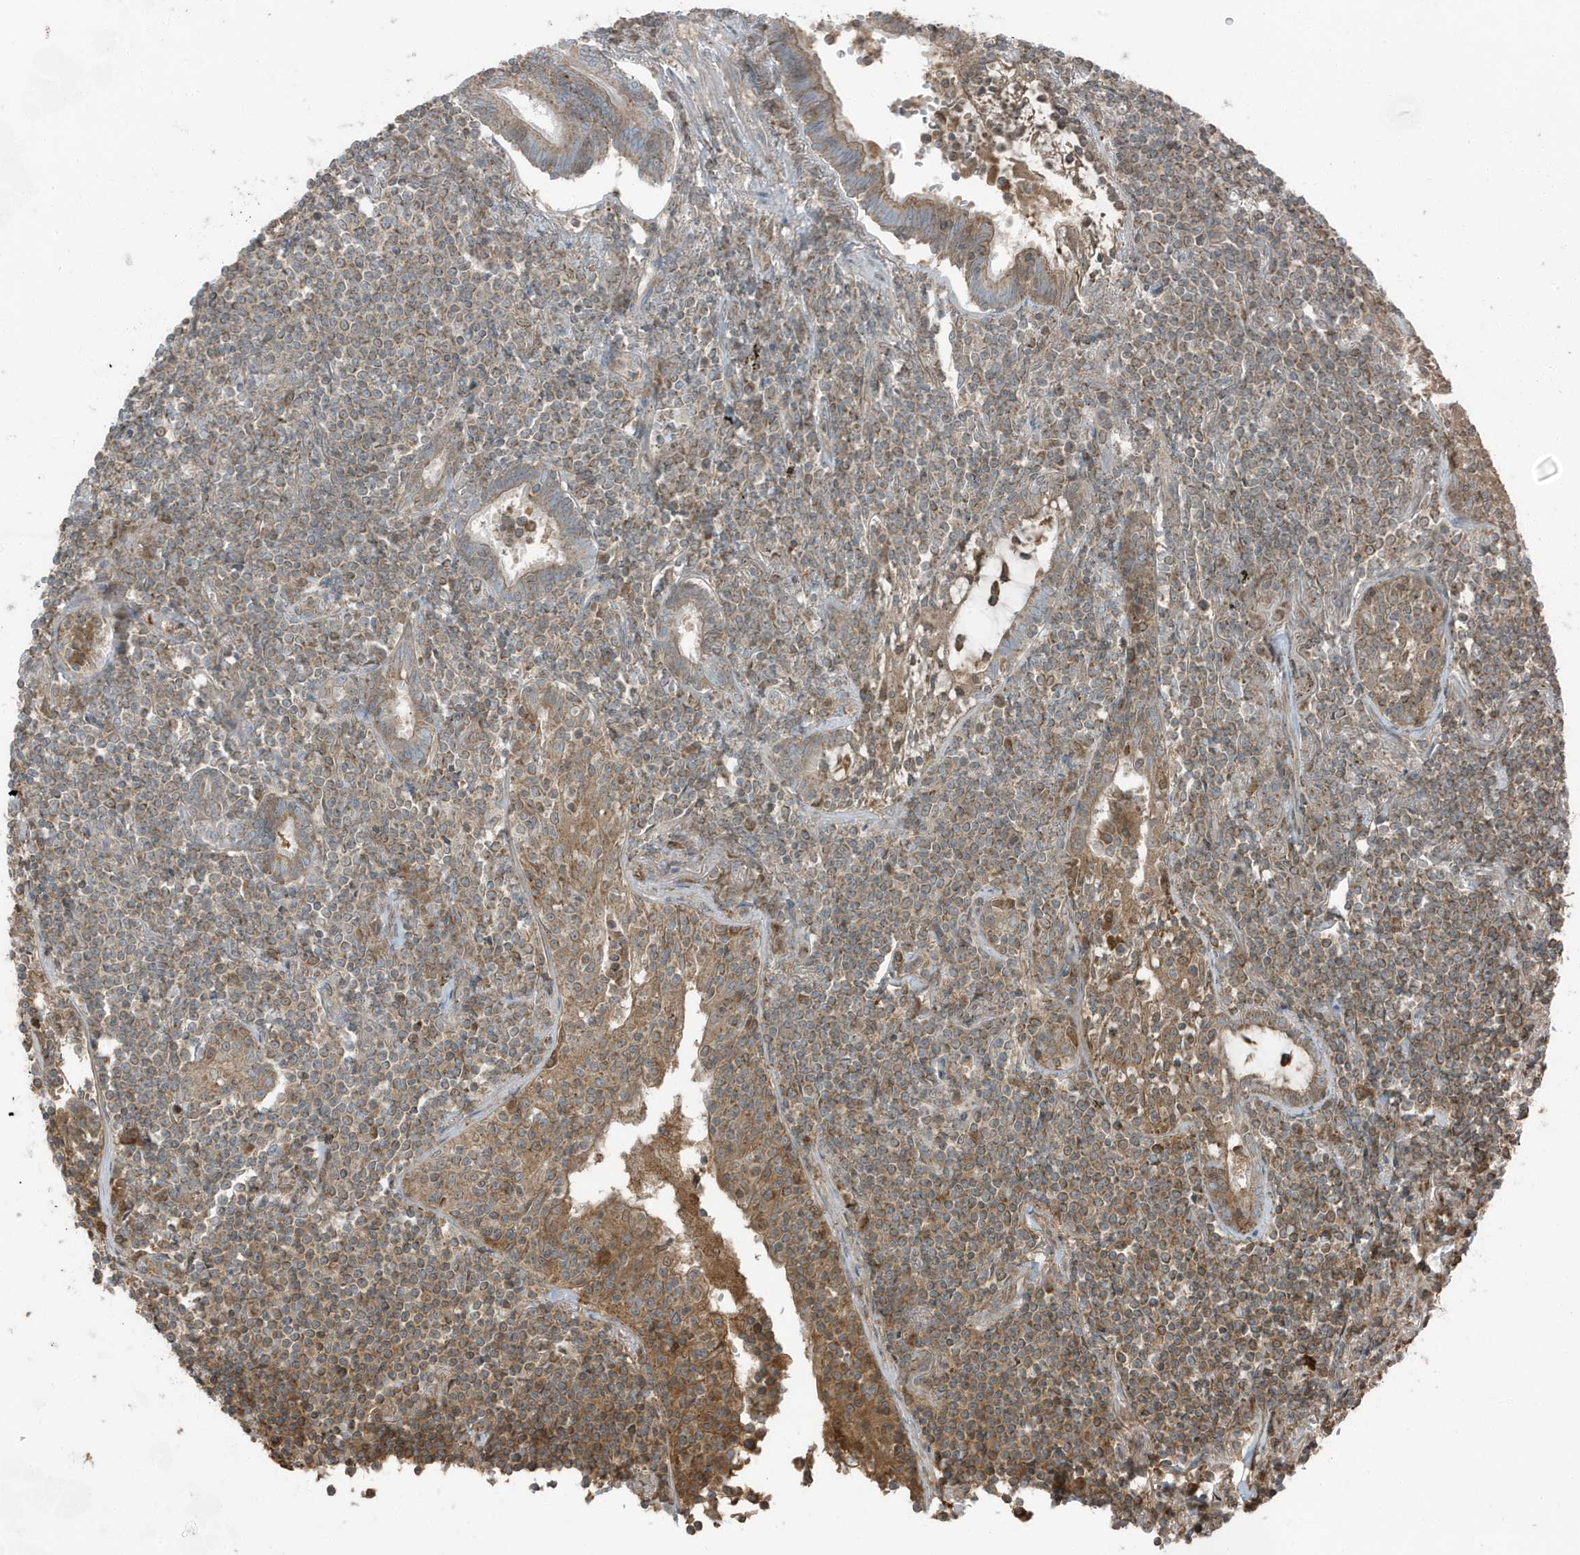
{"staining": {"intensity": "moderate", "quantity": ">75%", "location": "cytoplasmic/membranous"}, "tissue": "lymphoma", "cell_type": "Tumor cells", "image_type": "cancer", "snomed": [{"axis": "morphology", "description": "Malignant lymphoma, non-Hodgkin's type, Low grade"}, {"axis": "topography", "description": "Lung"}], "caption": "Lymphoma stained with a brown dye exhibits moderate cytoplasmic/membranous positive positivity in about >75% of tumor cells.", "gene": "AZI2", "patient": {"sex": "female", "age": 71}}